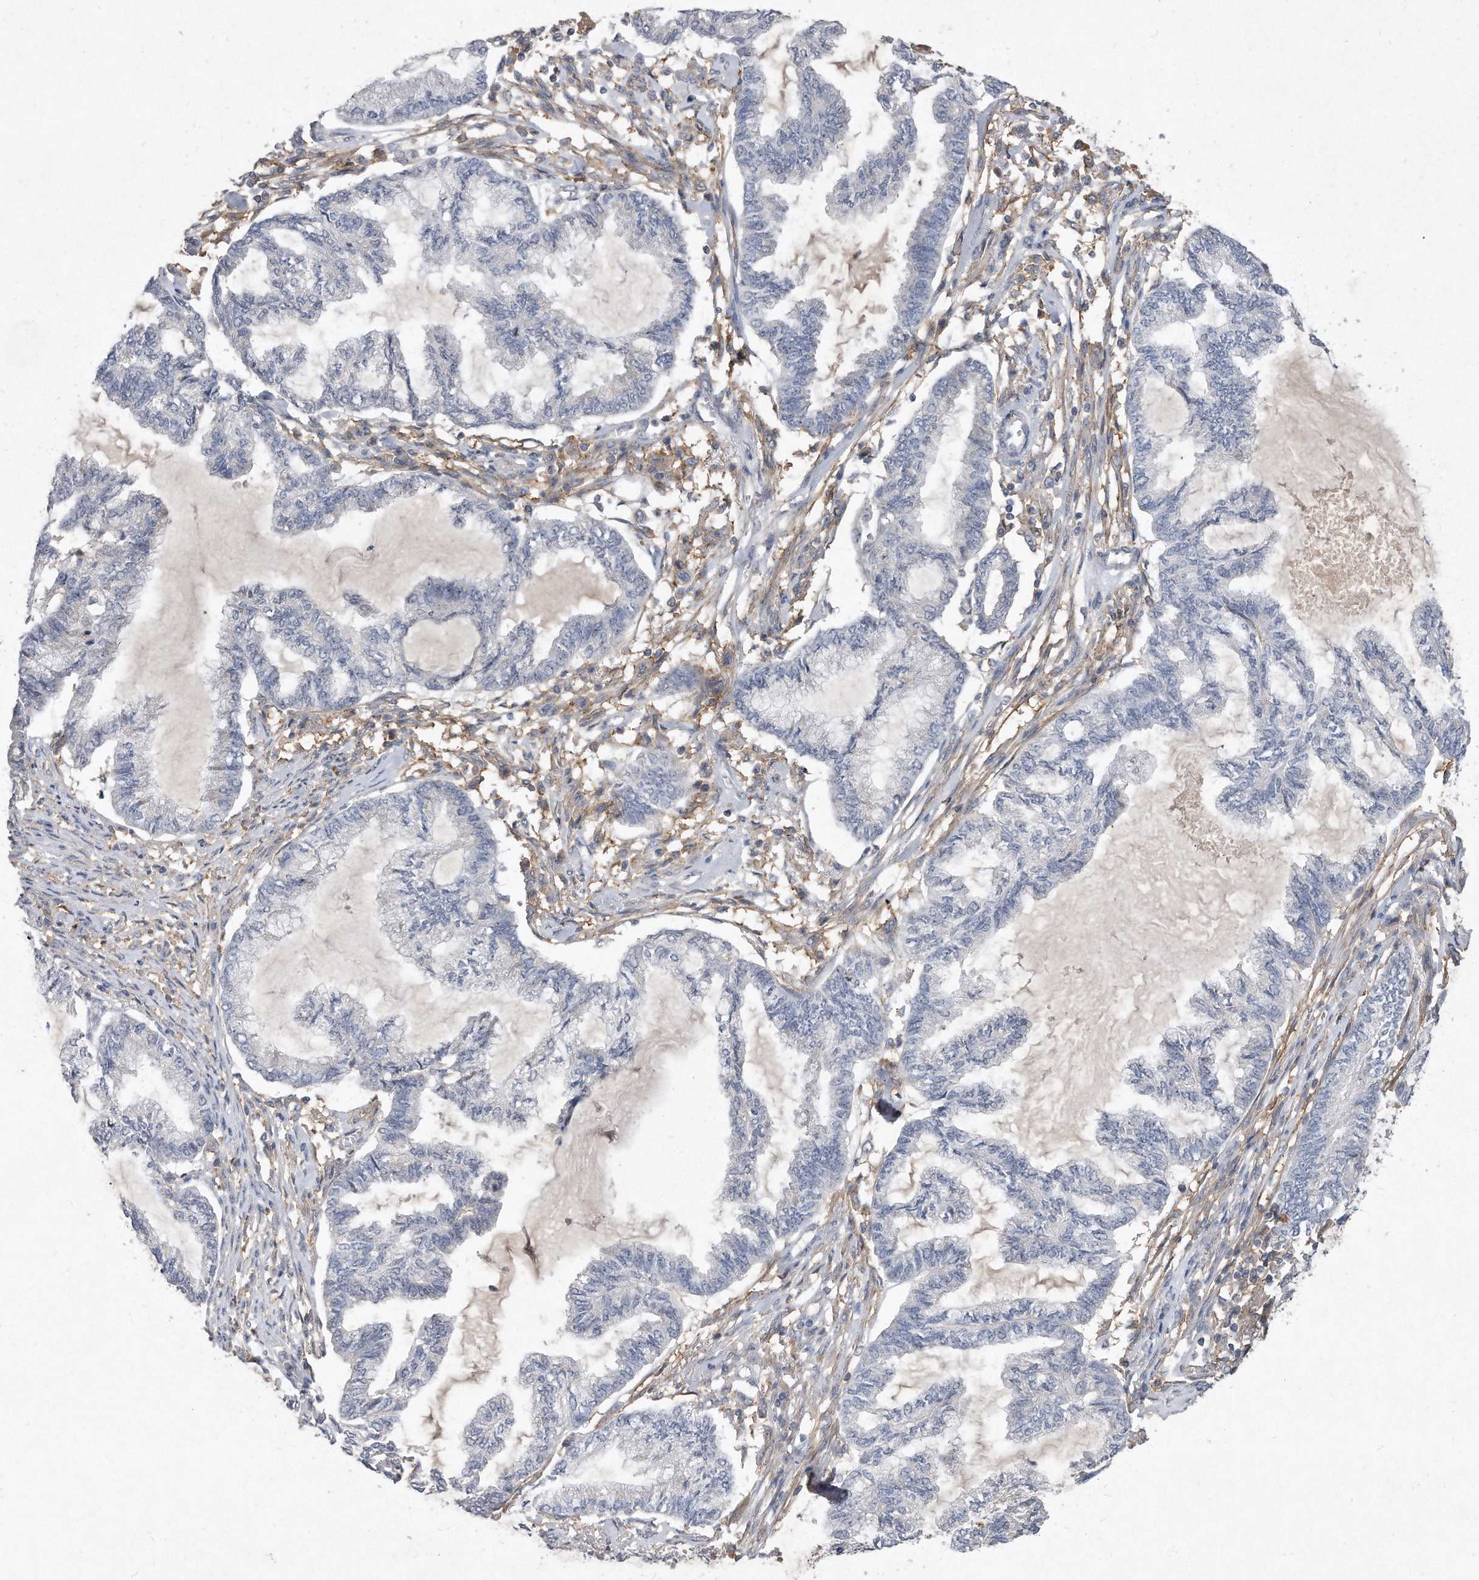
{"staining": {"intensity": "negative", "quantity": "none", "location": "none"}, "tissue": "endometrial cancer", "cell_type": "Tumor cells", "image_type": "cancer", "snomed": [{"axis": "morphology", "description": "Adenocarcinoma, NOS"}, {"axis": "topography", "description": "Endometrium"}], "caption": "DAB (3,3'-diaminobenzidine) immunohistochemical staining of human endometrial adenocarcinoma exhibits no significant expression in tumor cells.", "gene": "PGBD2", "patient": {"sex": "female", "age": 86}}